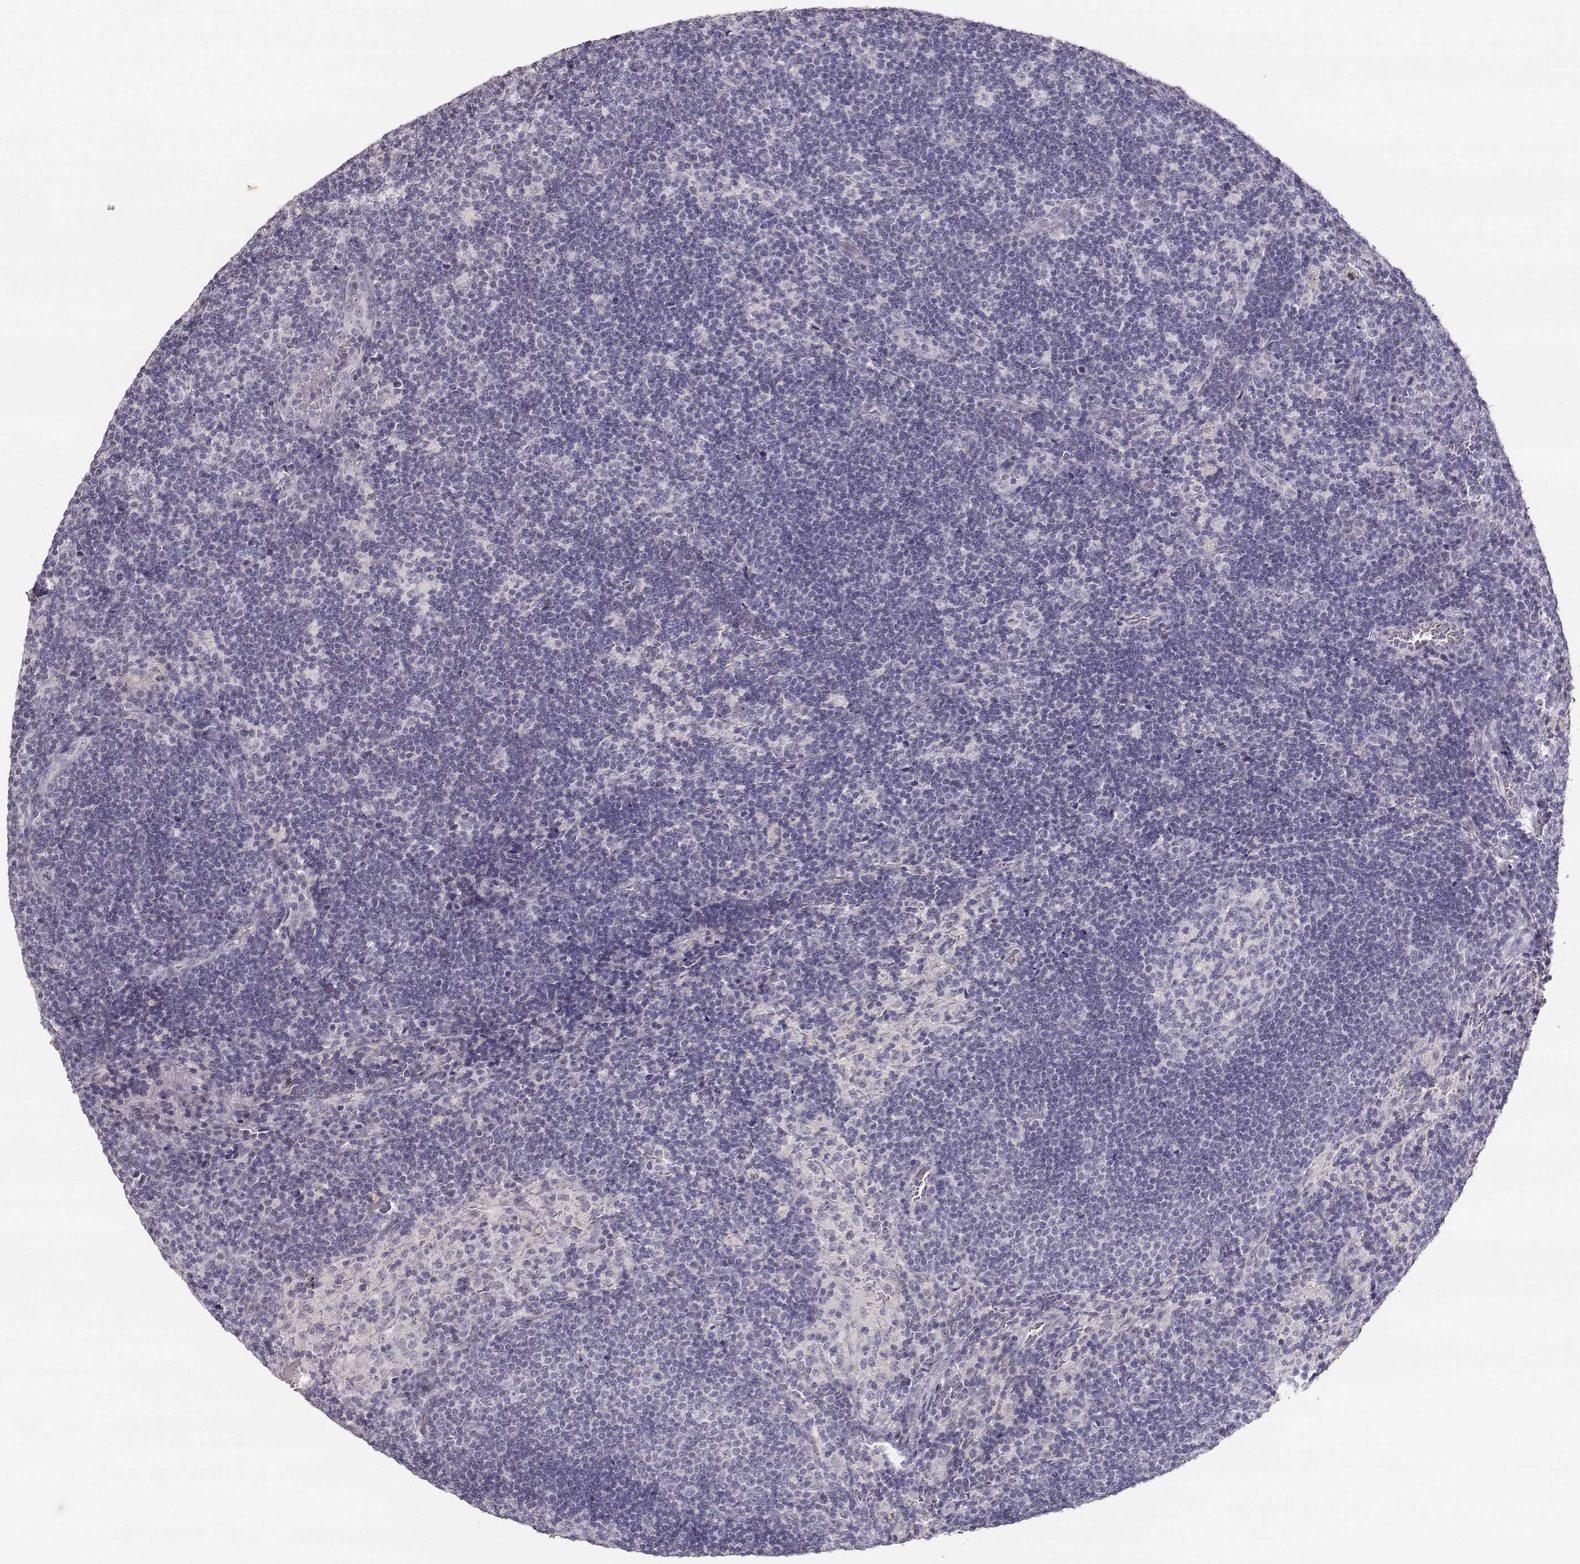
{"staining": {"intensity": "negative", "quantity": "none", "location": "none"}, "tissue": "lymph node", "cell_type": "Germinal center cells", "image_type": "normal", "snomed": [{"axis": "morphology", "description": "Normal tissue, NOS"}, {"axis": "topography", "description": "Lymph node"}], "caption": "Immunohistochemical staining of benign human lymph node shows no significant expression in germinal center cells.", "gene": "TKTL1", "patient": {"sex": "male", "age": 63}}